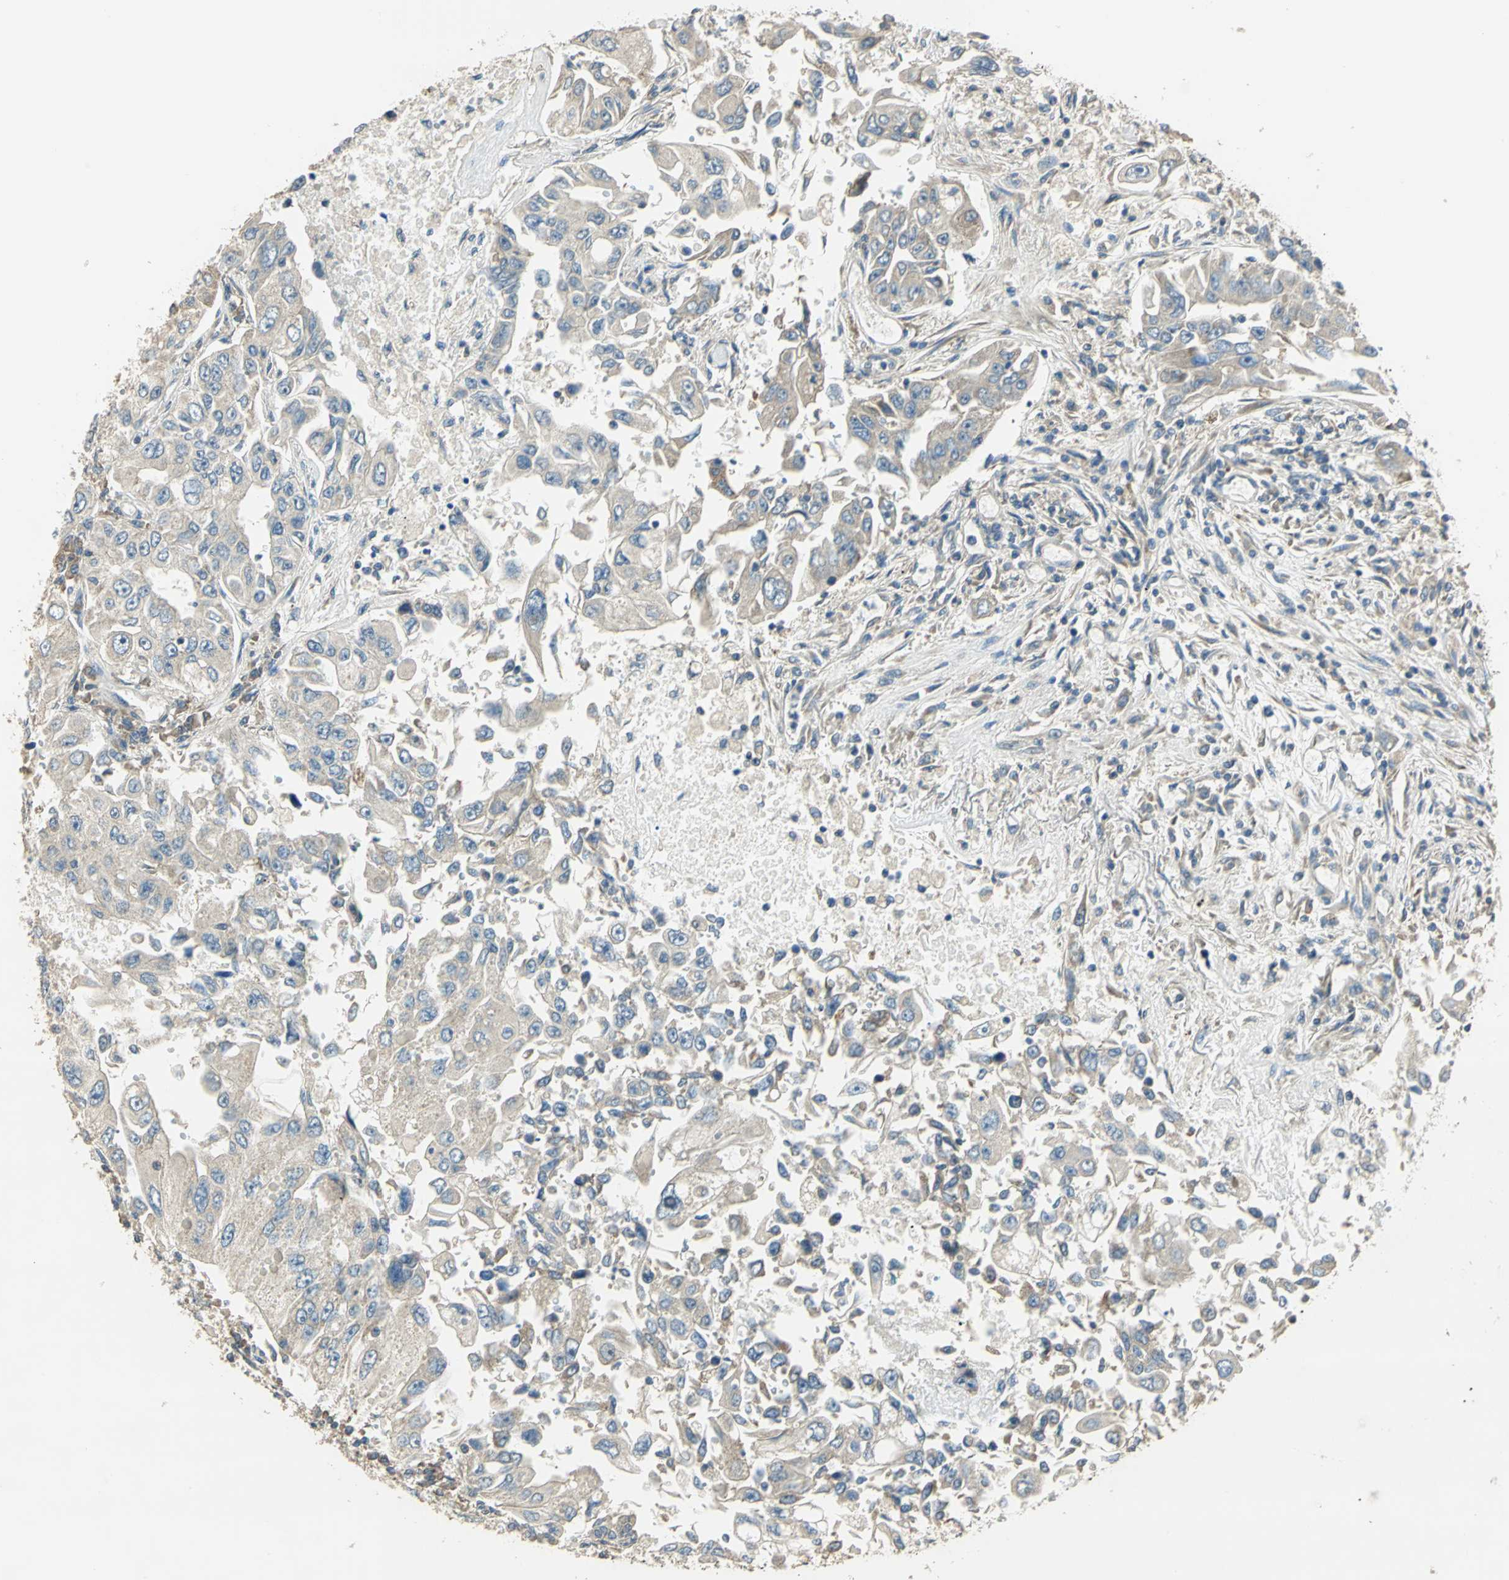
{"staining": {"intensity": "weak", "quantity": "25%-75%", "location": "cytoplasmic/membranous"}, "tissue": "lung cancer", "cell_type": "Tumor cells", "image_type": "cancer", "snomed": [{"axis": "morphology", "description": "Adenocarcinoma, NOS"}, {"axis": "topography", "description": "Lung"}], "caption": "This is a photomicrograph of immunohistochemistry staining of lung cancer (adenocarcinoma), which shows weak positivity in the cytoplasmic/membranous of tumor cells.", "gene": "SHC2", "patient": {"sex": "male", "age": 84}}